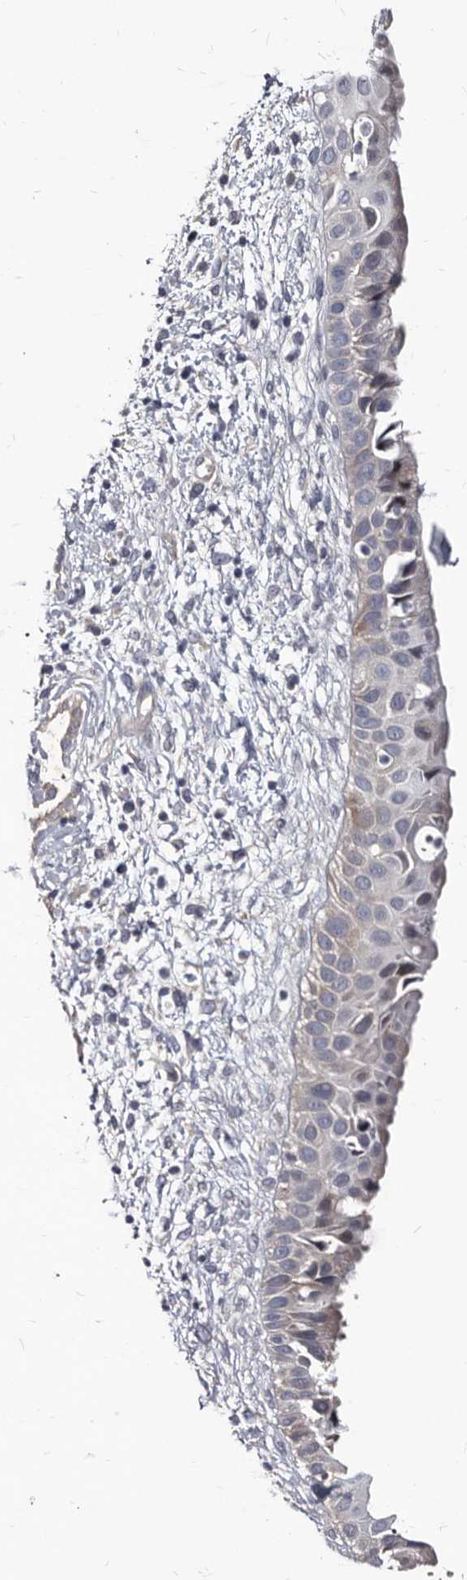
{"staining": {"intensity": "weak", "quantity": "25%-75%", "location": "cytoplasmic/membranous"}, "tissue": "nasopharynx", "cell_type": "Respiratory epithelial cells", "image_type": "normal", "snomed": [{"axis": "morphology", "description": "Normal tissue, NOS"}, {"axis": "topography", "description": "Nasopharynx"}], "caption": "Immunohistochemistry photomicrograph of normal nasopharynx: nasopharynx stained using IHC displays low levels of weak protein expression localized specifically in the cytoplasmic/membranous of respiratory epithelial cells, appearing as a cytoplasmic/membranous brown color.", "gene": "ABCF2", "patient": {"sex": "male", "age": 22}}